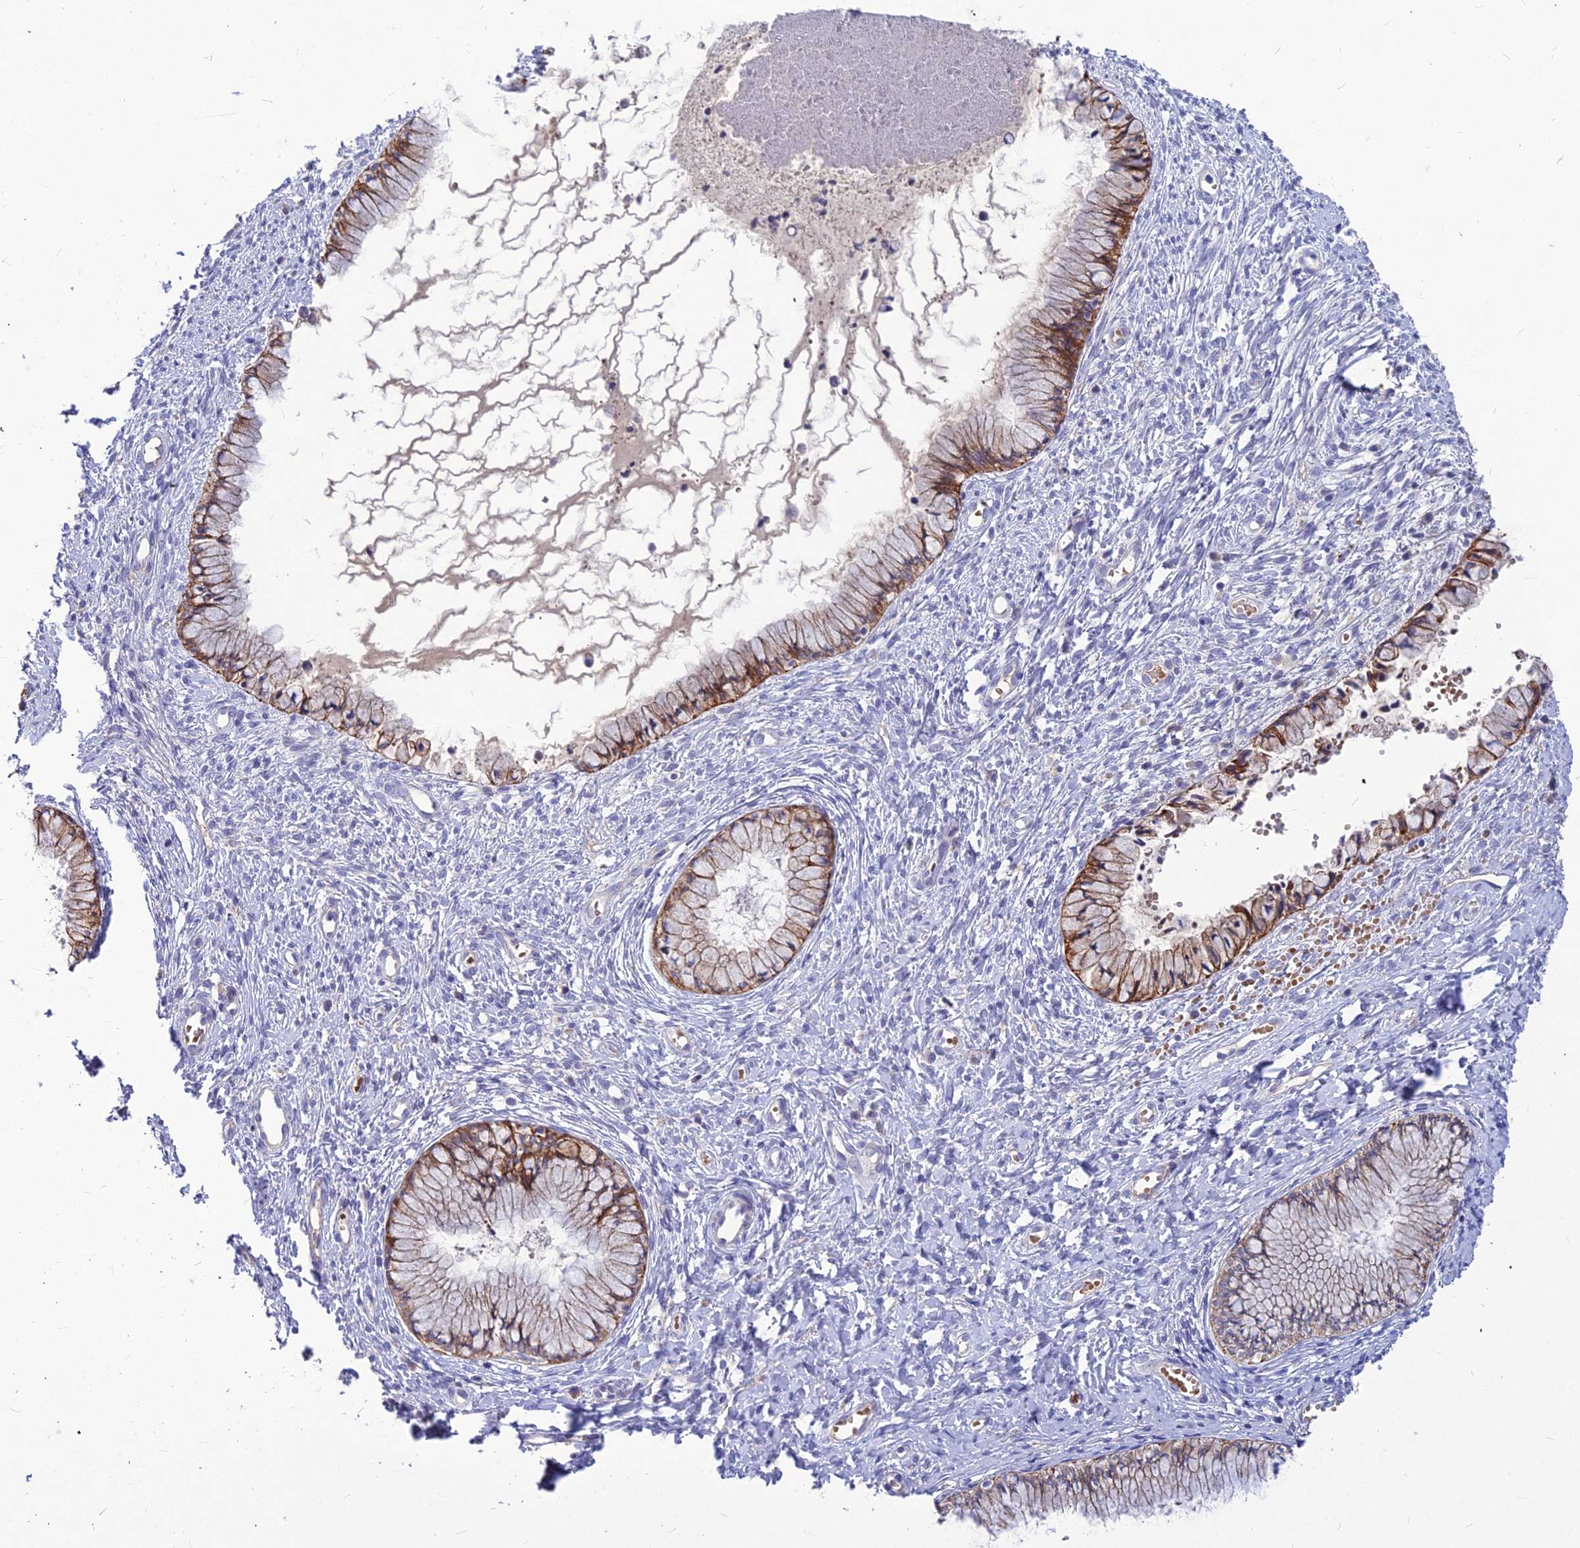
{"staining": {"intensity": "moderate", "quantity": ">75%", "location": "cytoplasmic/membranous"}, "tissue": "cervix", "cell_type": "Glandular cells", "image_type": "normal", "snomed": [{"axis": "morphology", "description": "Normal tissue, NOS"}, {"axis": "topography", "description": "Cervix"}], "caption": "Brown immunohistochemical staining in unremarkable cervix demonstrates moderate cytoplasmic/membranous positivity in approximately >75% of glandular cells.", "gene": "DMRTA1", "patient": {"sex": "female", "age": 42}}